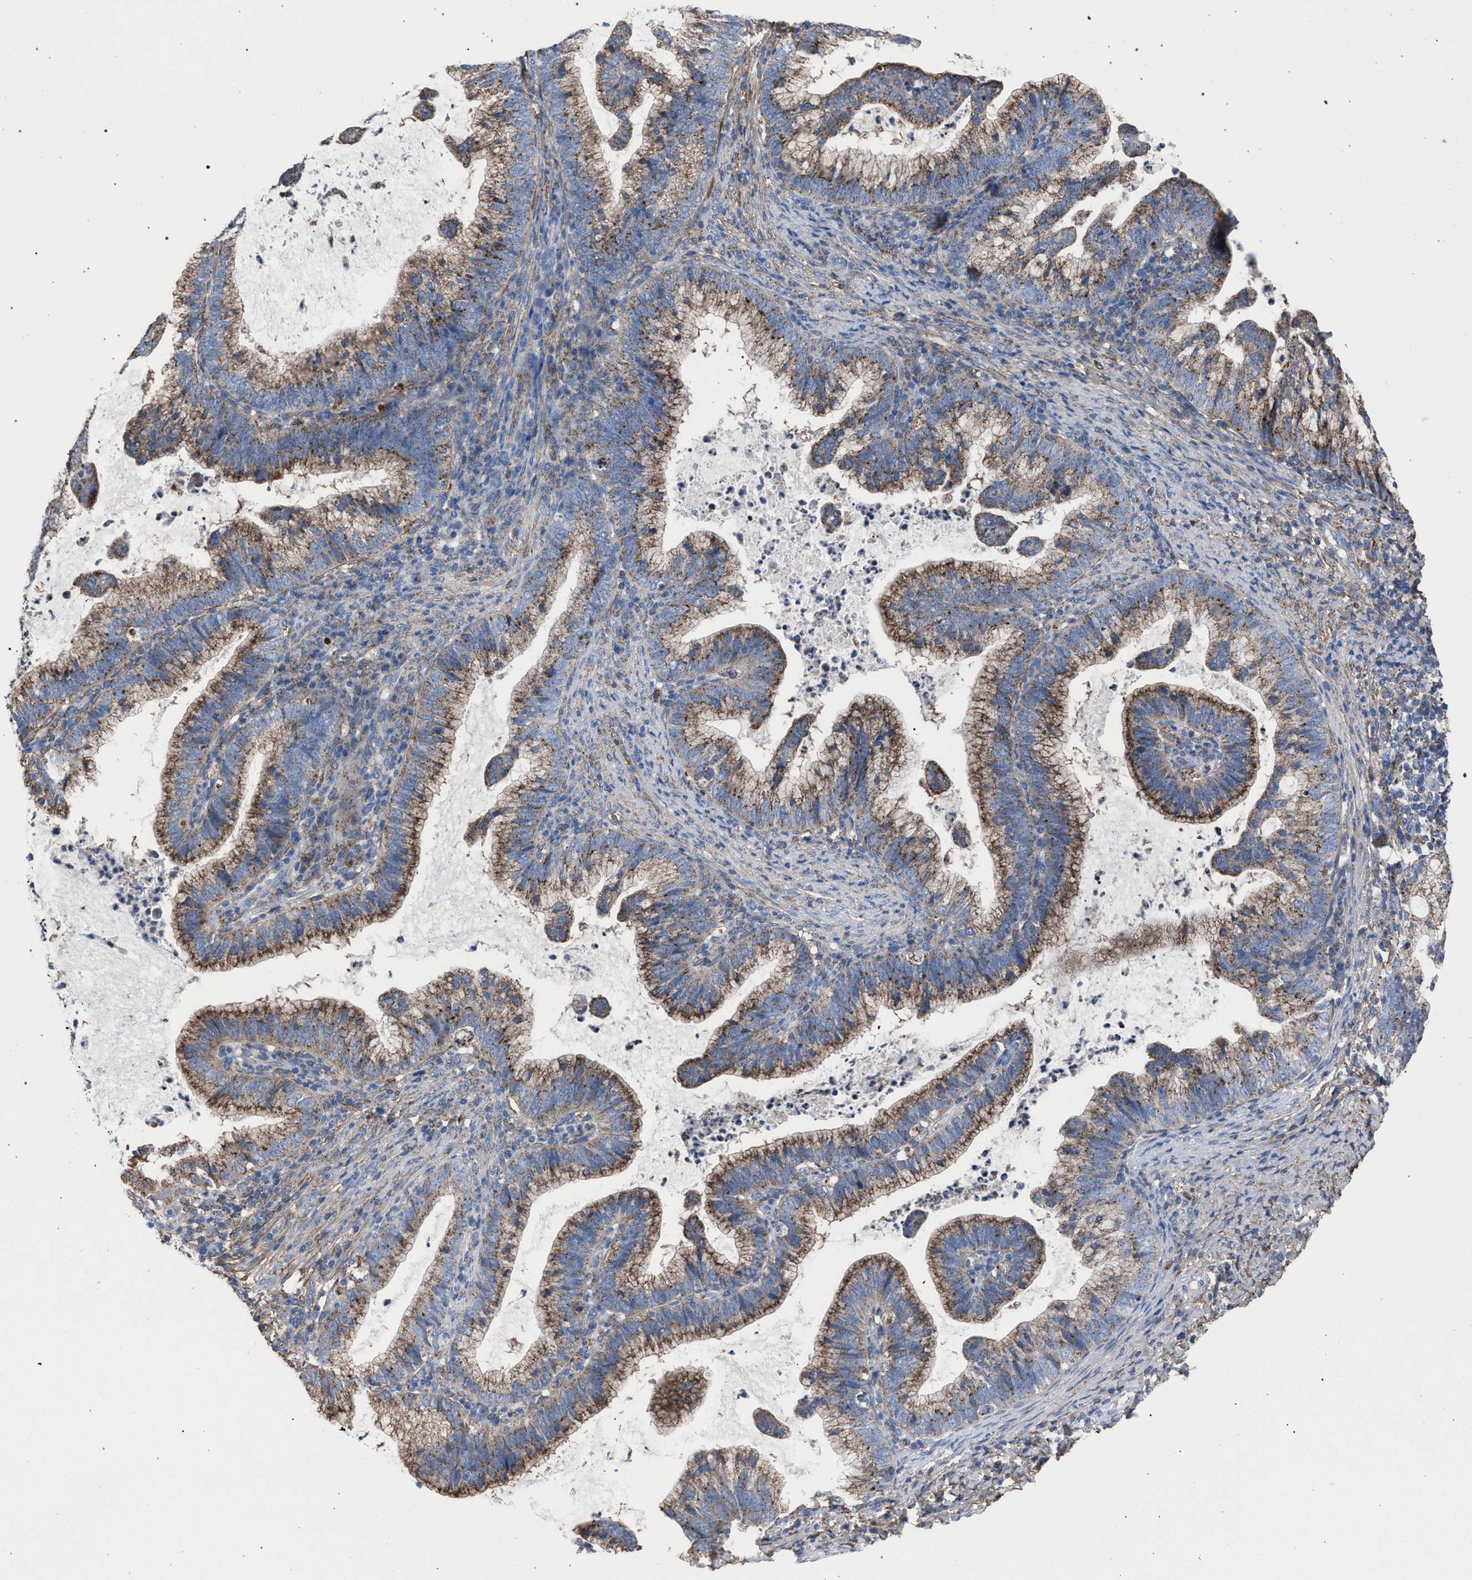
{"staining": {"intensity": "moderate", "quantity": ">75%", "location": "cytoplasmic/membranous"}, "tissue": "cervical cancer", "cell_type": "Tumor cells", "image_type": "cancer", "snomed": [{"axis": "morphology", "description": "Adenocarcinoma, NOS"}, {"axis": "topography", "description": "Cervix"}], "caption": "Immunohistochemical staining of human cervical adenocarcinoma shows medium levels of moderate cytoplasmic/membranous protein staining in approximately >75% of tumor cells.", "gene": "HSD17B4", "patient": {"sex": "female", "age": 36}}